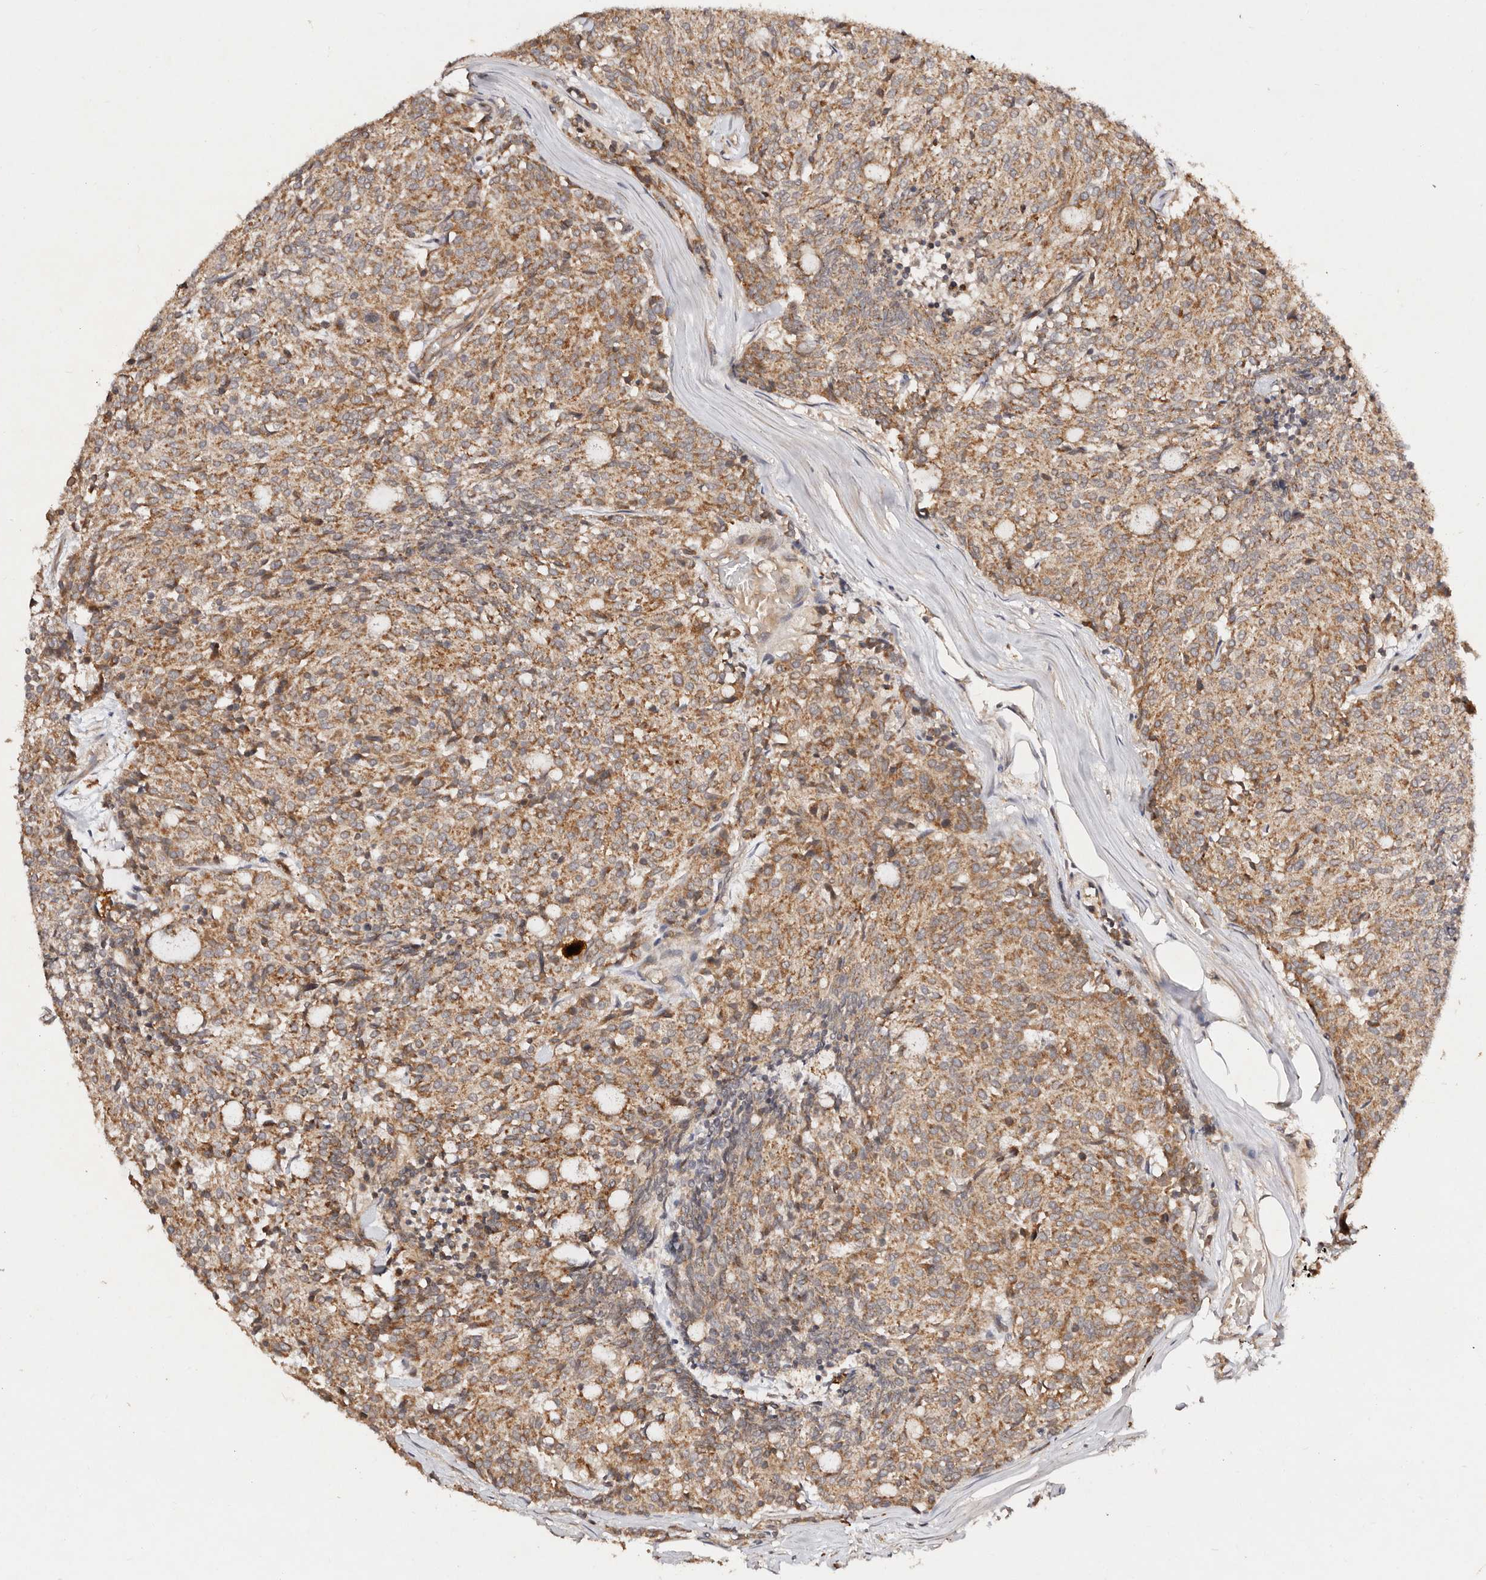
{"staining": {"intensity": "moderate", "quantity": ">75%", "location": "cytoplasmic/membranous"}, "tissue": "carcinoid", "cell_type": "Tumor cells", "image_type": "cancer", "snomed": [{"axis": "morphology", "description": "Carcinoid, malignant, NOS"}, {"axis": "topography", "description": "Pancreas"}], "caption": "The image shows staining of carcinoid (malignant), revealing moderate cytoplasmic/membranous protein expression (brown color) within tumor cells.", "gene": "DENND11", "patient": {"sex": "female", "age": 54}}